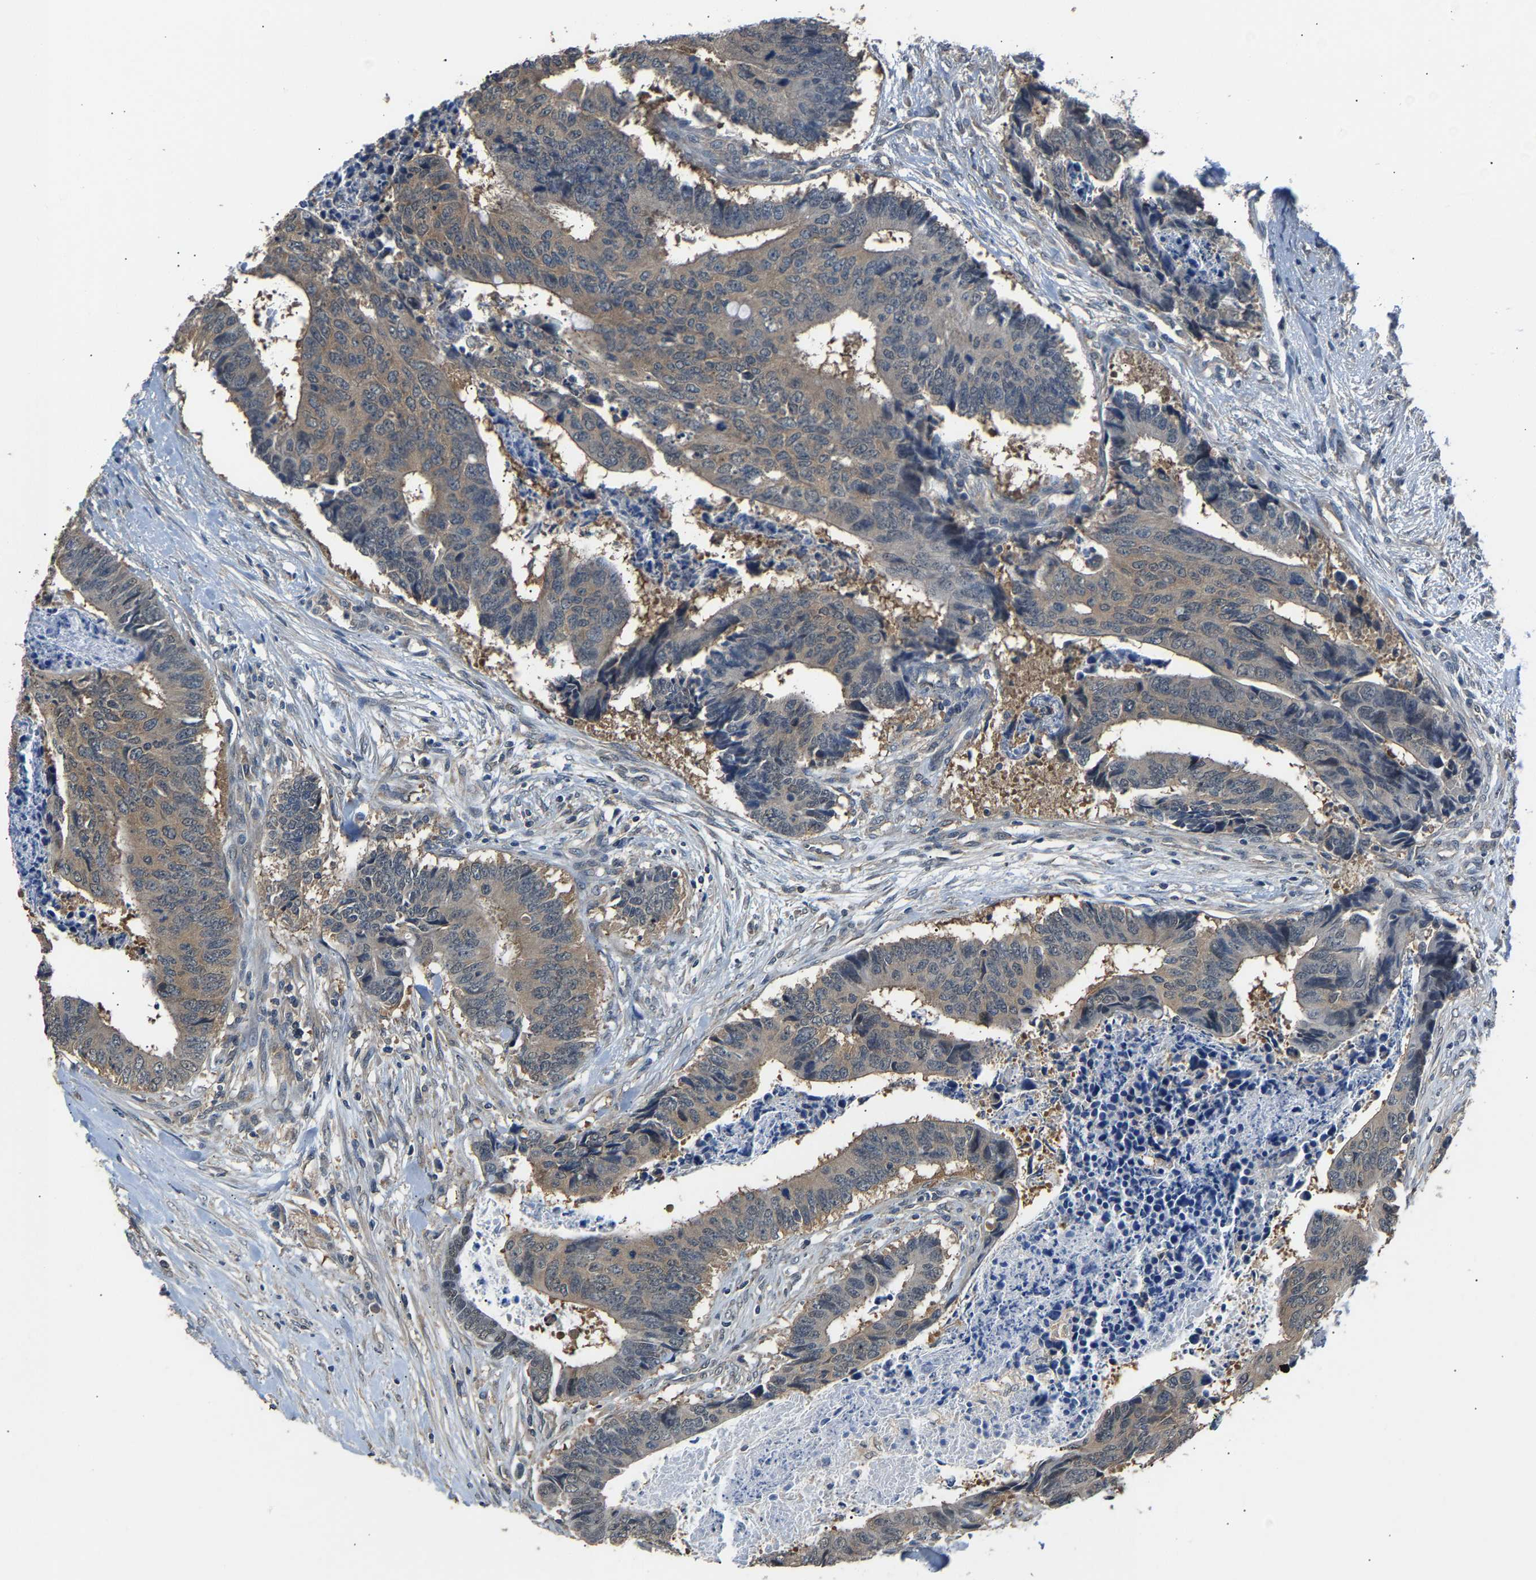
{"staining": {"intensity": "weak", "quantity": "25%-75%", "location": "cytoplasmic/membranous"}, "tissue": "colorectal cancer", "cell_type": "Tumor cells", "image_type": "cancer", "snomed": [{"axis": "morphology", "description": "Adenocarcinoma, NOS"}, {"axis": "topography", "description": "Rectum"}], "caption": "A photomicrograph of human colorectal cancer (adenocarcinoma) stained for a protein exhibits weak cytoplasmic/membranous brown staining in tumor cells.", "gene": "ABCC9", "patient": {"sex": "male", "age": 84}}